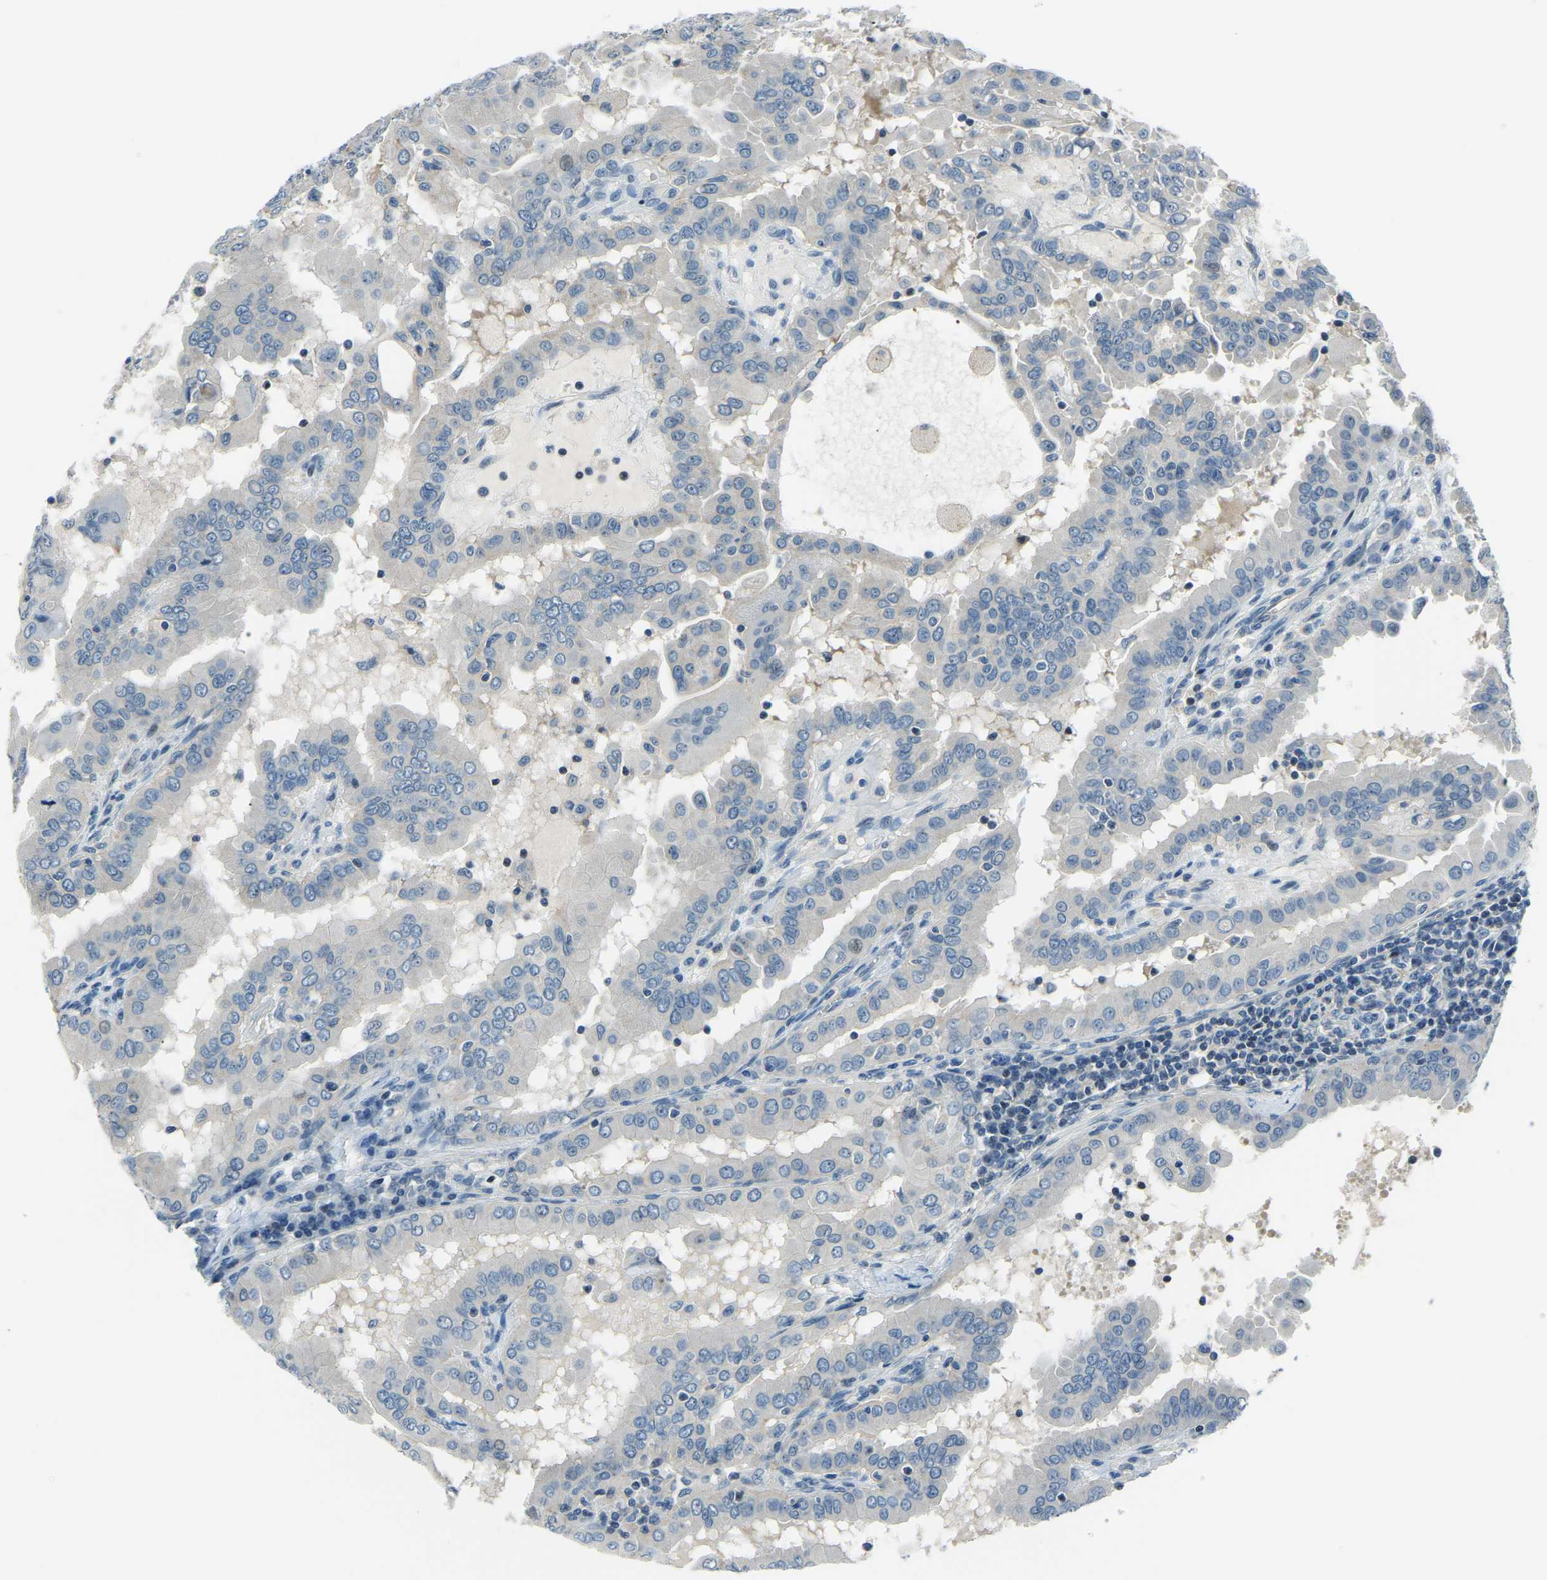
{"staining": {"intensity": "negative", "quantity": "none", "location": "none"}, "tissue": "thyroid cancer", "cell_type": "Tumor cells", "image_type": "cancer", "snomed": [{"axis": "morphology", "description": "Papillary adenocarcinoma, NOS"}, {"axis": "topography", "description": "Thyroid gland"}], "caption": "There is no significant expression in tumor cells of papillary adenocarcinoma (thyroid).", "gene": "RRP1", "patient": {"sex": "male", "age": 33}}